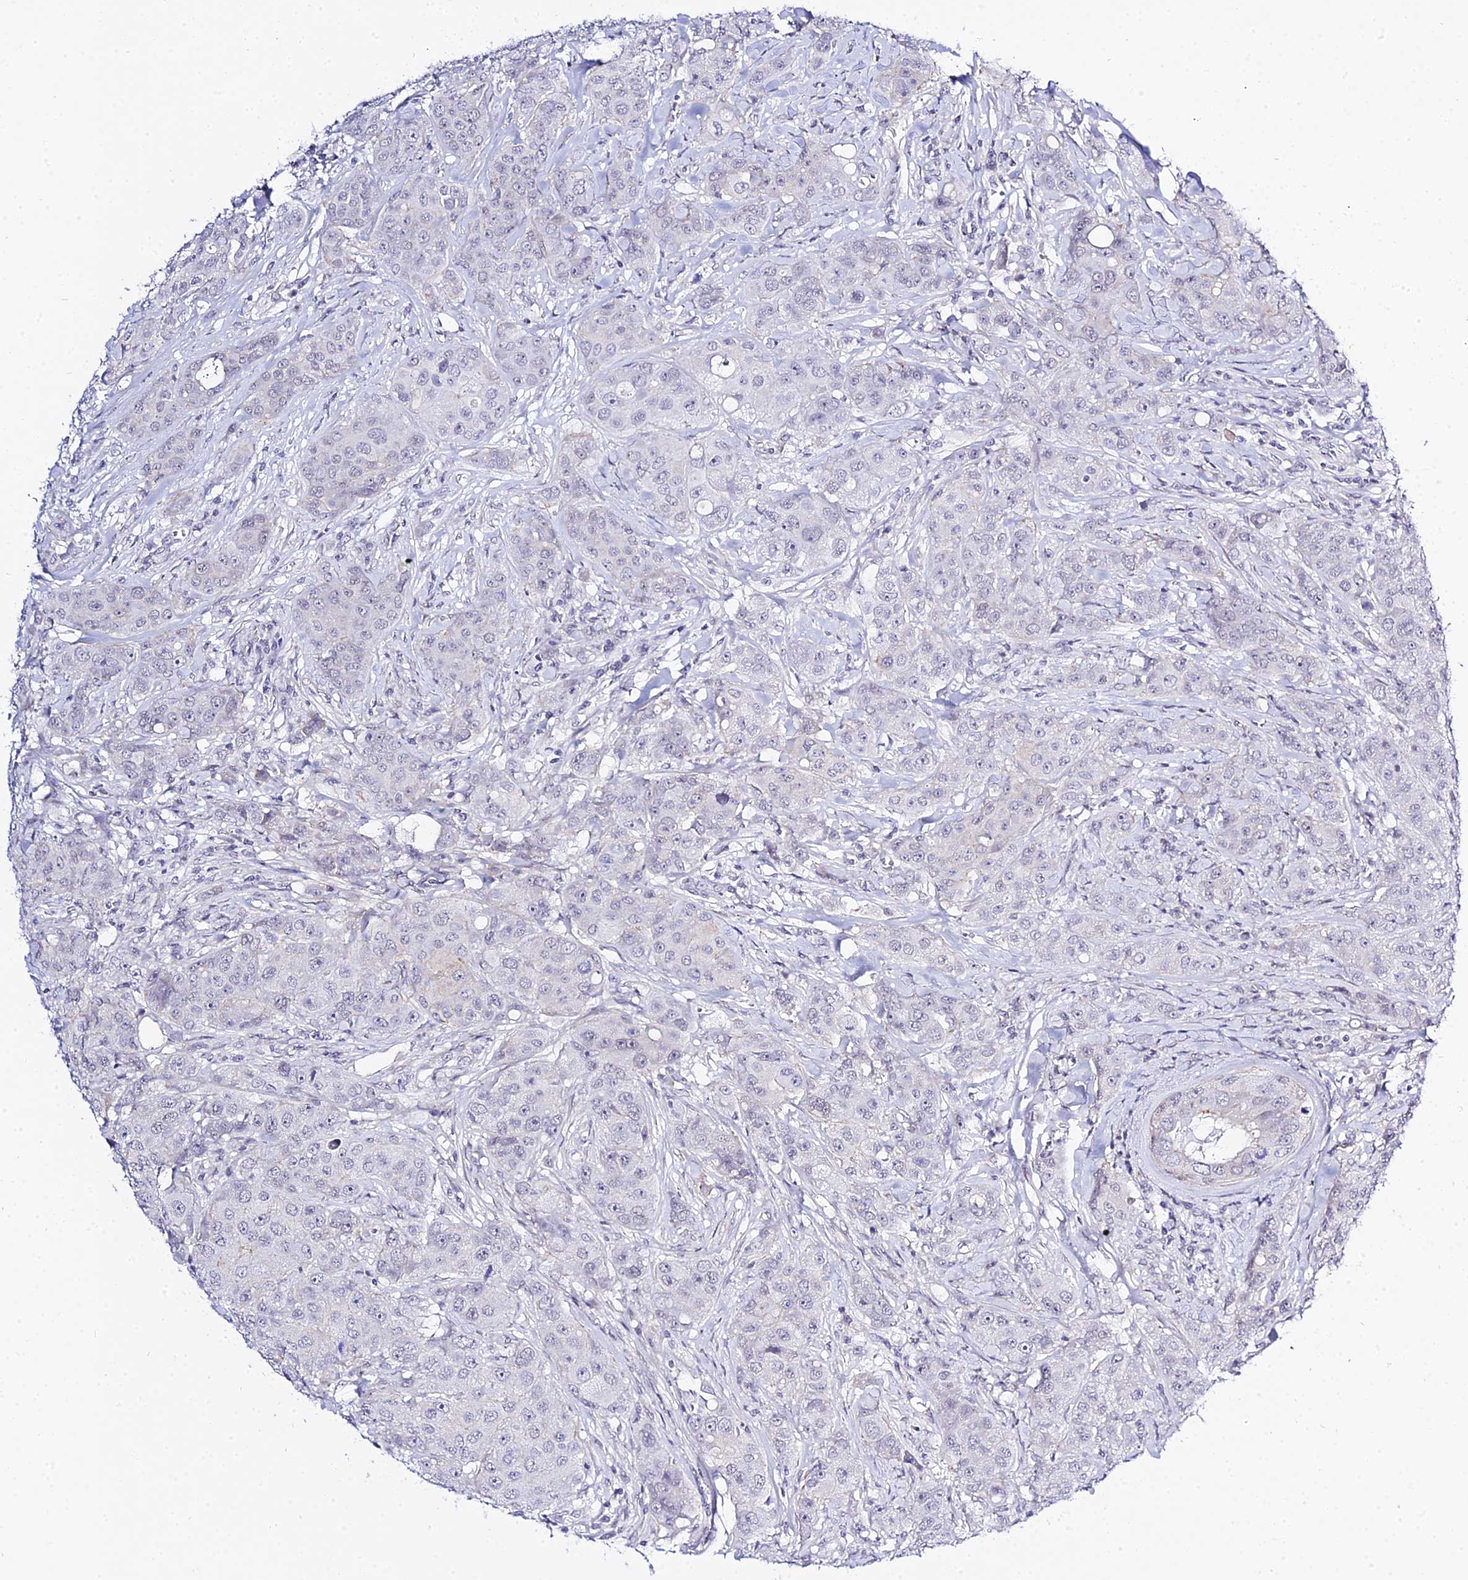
{"staining": {"intensity": "negative", "quantity": "none", "location": "none"}, "tissue": "breast cancer", "cell_type": "Tumor cells", "image_type": "cancer", "snomed": [{"axis": "morphology", "description": "Duct carcinoma"}, {"axis": "topography", "description": "Breast"}], "caption": "Immunohistochemical staining of infiltrating ductal carcinoma (breast) exhibits no significant staining in tumor cells. (Stains: DAB immunohistochemistry with hematoxylin counter stain, Microscopy: brightfield microscopy at high magnification).", "gene": "ZNF628", "patient": {"sex": "female", "age": 43}}